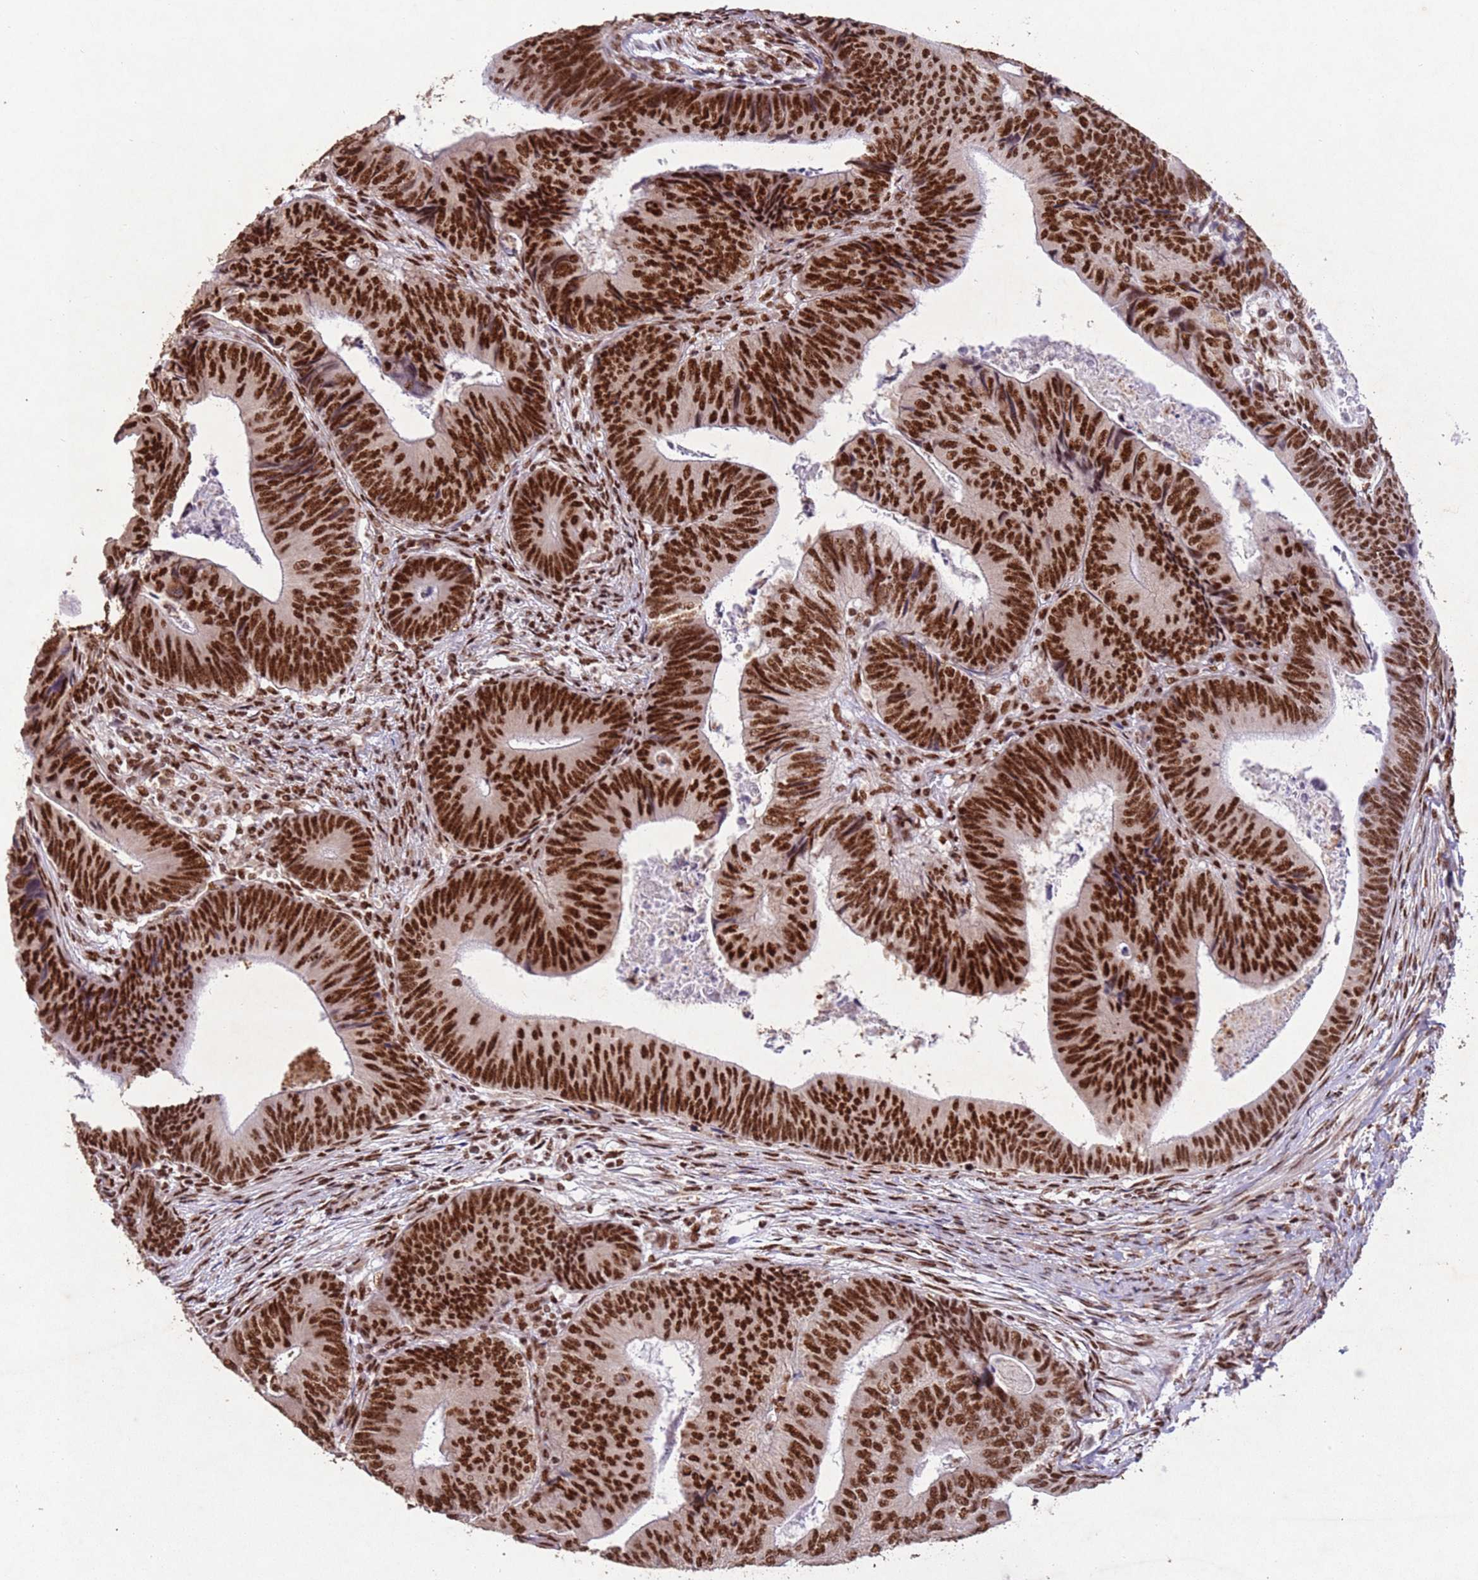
{"staining": {"intensity": "strong", "quantity": ">75%", "location": "nuclear"}, "tissue": "colorectal cancer", "cell_type": "Tumor cells", "image_type": "cancer", "snomed": [{"axis": "morphology", "description": "Adenocarcinoma, NOS"}, {"axis": "topography", "description": "Colon"}], "caption": "Immunohistochemical staining of colorectal cancer (adenocarcinoma) reveals high levels of strong nuclear protein expression in approximately >75% of tumor cells.", "gene": "ESF1", "patient": {"sex": "female", "age": 67}}